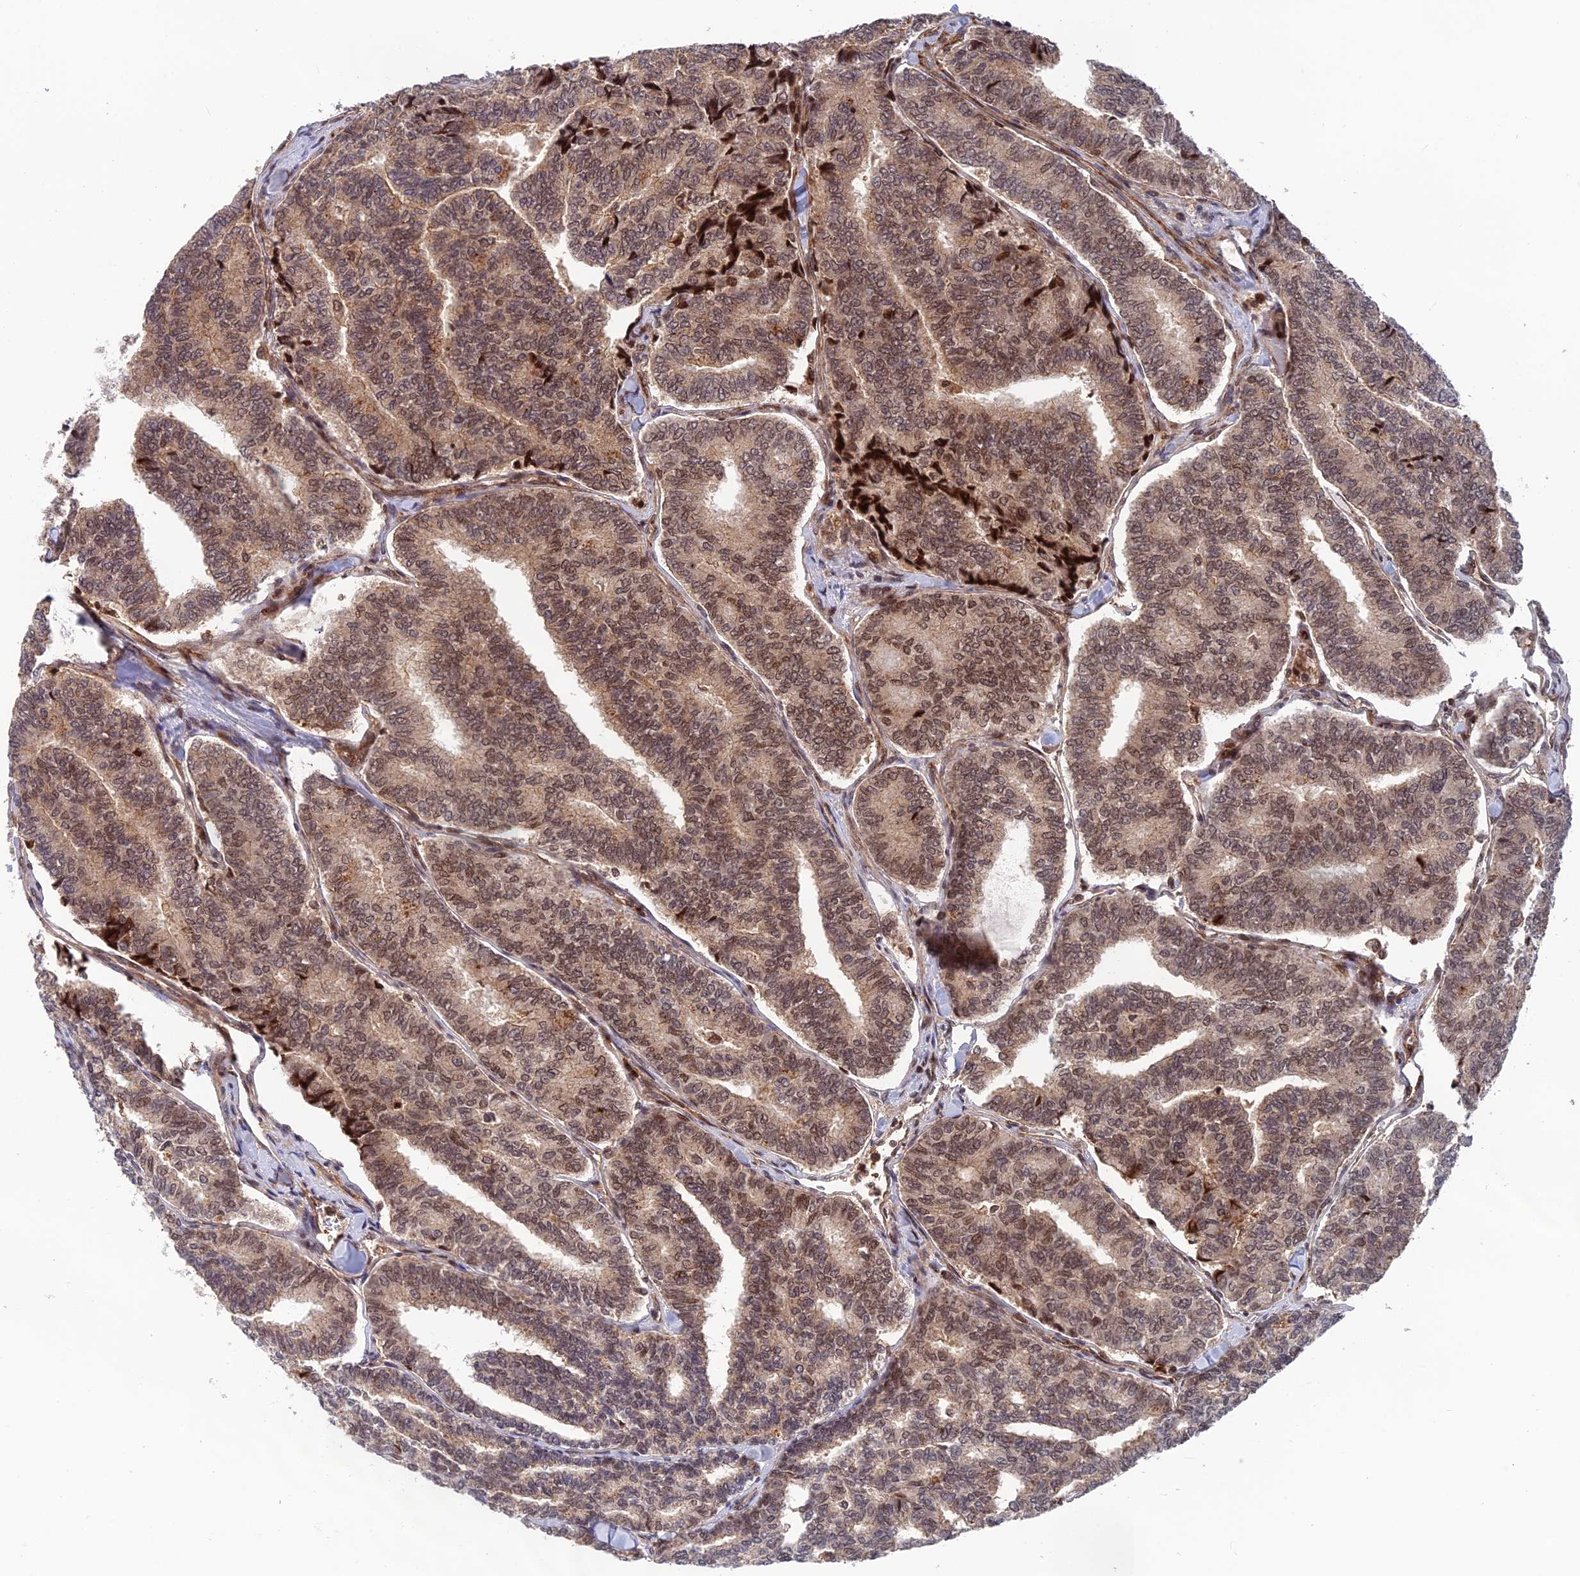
{"staining": {"intensity": "moderate", "quantity": ">75%", "location": "cytoplasmic/membranous,nuclear"}, "tissue": "thyroid cancer", "cell_type": "Tumor cells", "image_type": "cancer", "snomed": [{"axis": "morphology", "description": "Papillary adenocarcinoma, NOS"}, {"axis": "topography", "description": "Thyroid gland"}], "caption": "Immunohistochemistry (IHC) (DAB (3,3'-diaminobenzidine)) staining of thyroid papillary adenocarcinoma exhibits moderate cytoplasmic/membranous and nuclear protein expression in approximately >75% of tumor cells. (DAB (3,3'-diaminobenzidine) = brown stain, brightfield microscopy at high magnification).", "gene": "OSBPL1A", "patient": {"sex": "female", "age": 35}}